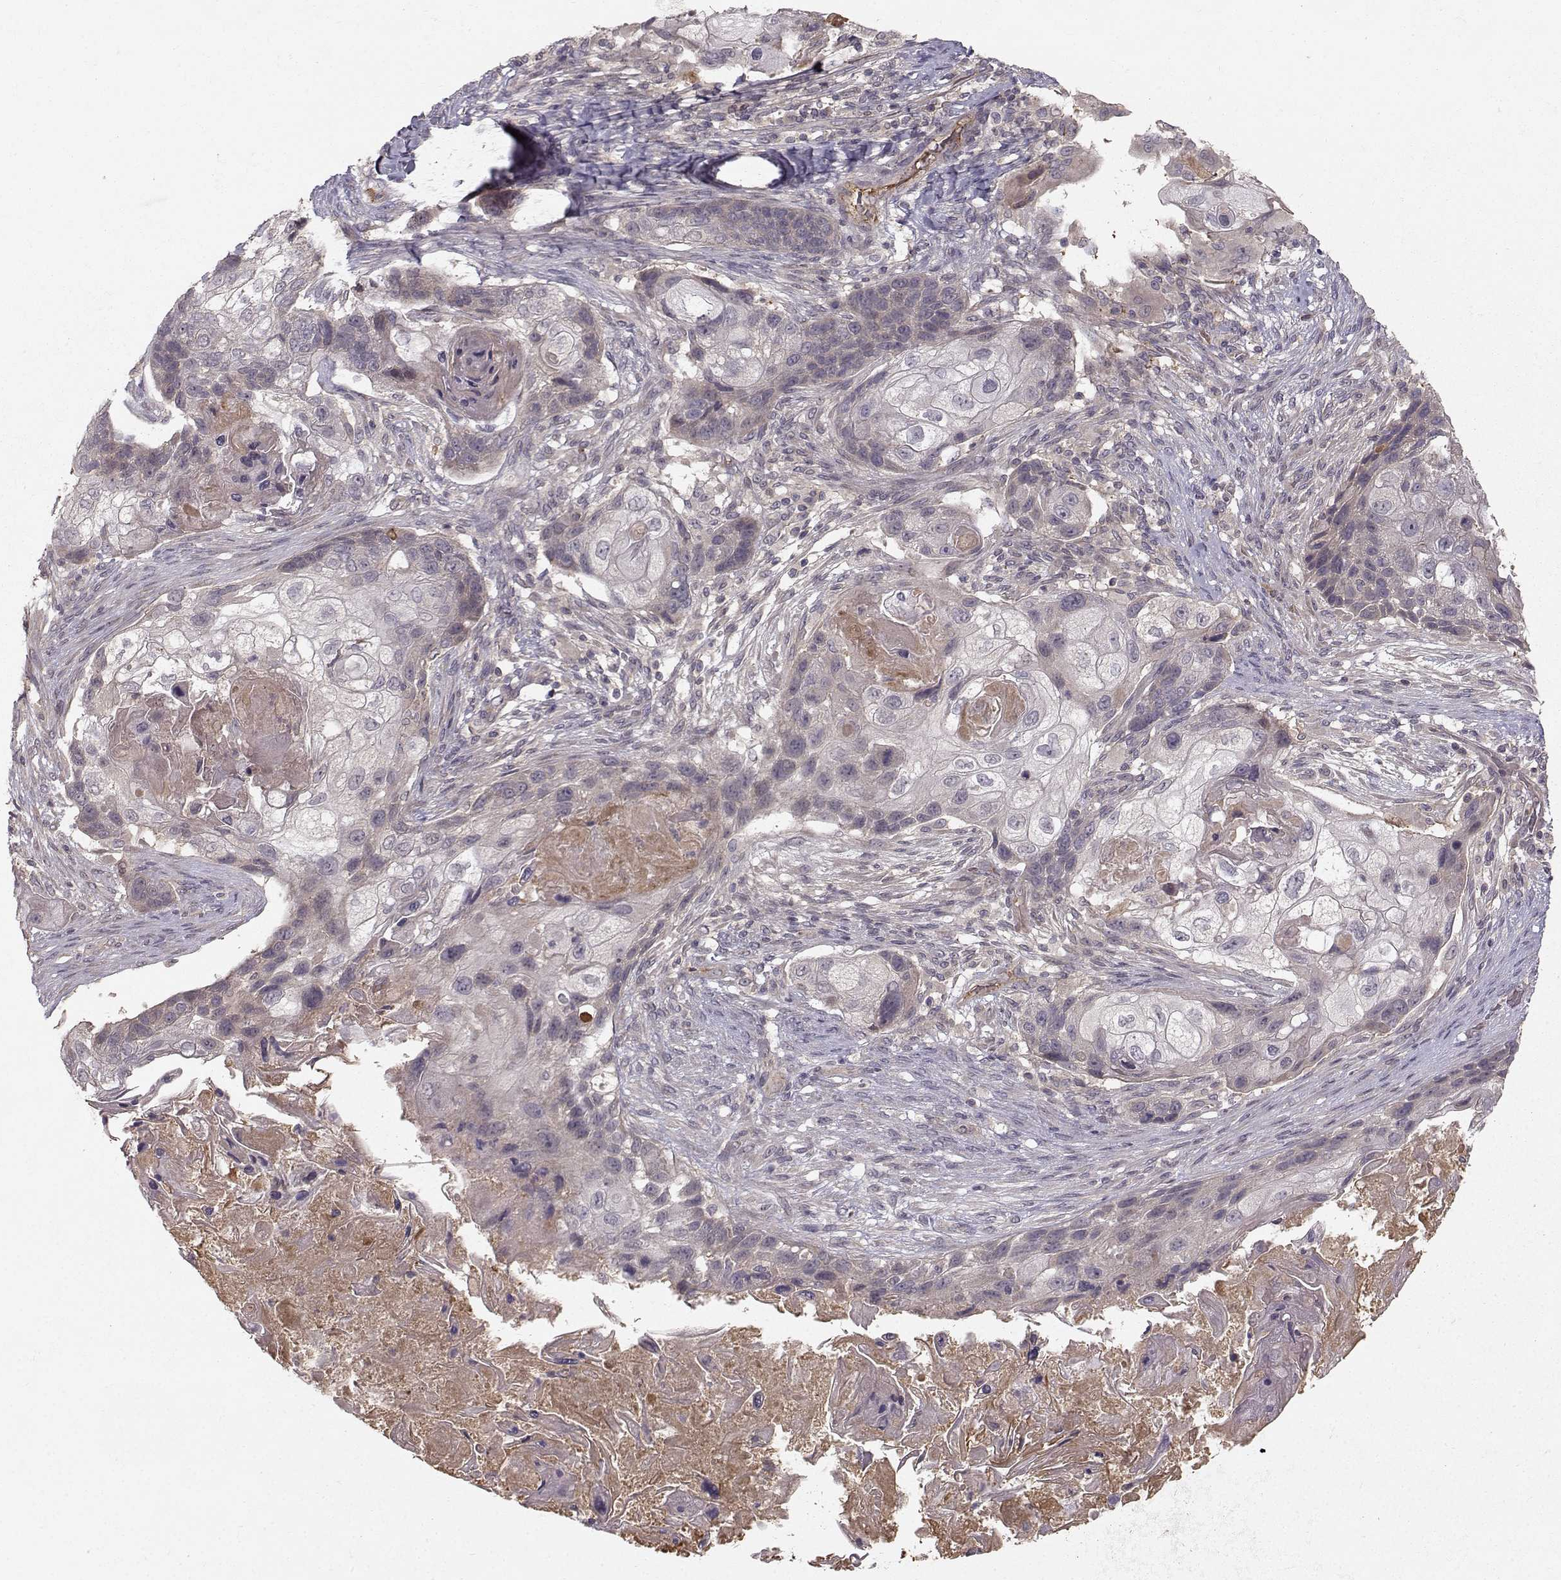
{"staining": {"intensity": "weak", "quantity": "<25%", "location": "cytoplasmic/membranous"}, "tissue": "lung cancer", "cell_type": "Tumor cells", "image_type": "cancer", "snomed": [{"axis": "morphology", "description": "Squamous cell carcinoma, NOS"}, {"axis": "topography", "description": "Lung"}], "caption": "The micrograph exhibits no significant staining in tumor cells of lung cancer (squamous cell carcinoma). The staining is performed using DAB (3,3'-diaminobenzidine) brown chromogen with nuclei counter-stained in using hematoxylin.", "gene": "WNT6", "patient": {"sex": "male", "age": 69}}